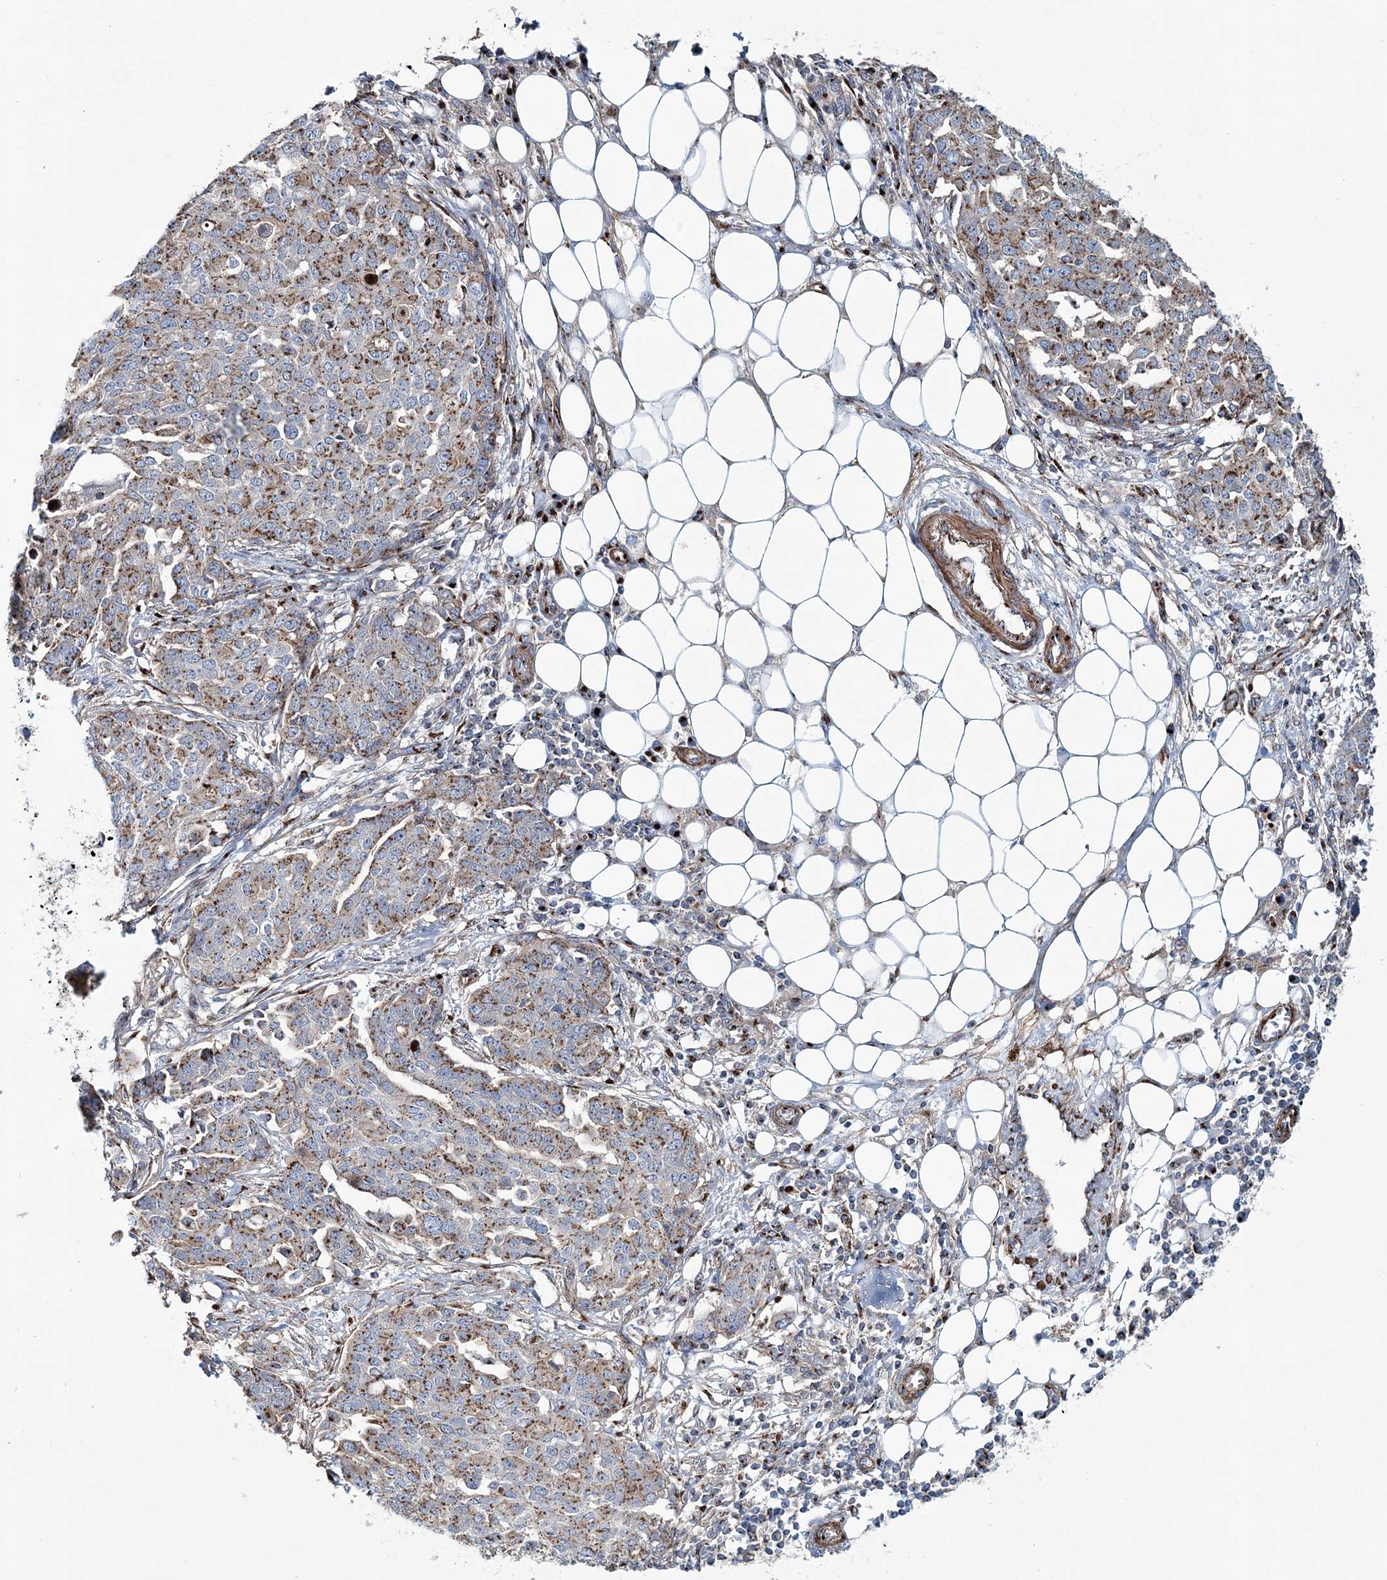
{"staining": {"intensity": "moderate", "quantity": ">75%", "location": "cytoplasmic/membranous"}, "tissue": "ovarian cancer", "cell_type": "Tumor cells", "image_type": "cancer", "snomed": [{"axis": "morphology", "description": "Cystadenocarcinoma, serous, NOS"}, {"axis": "topography", "description": "Soft tissue"}, {"axis": "topography", "description": "Ovary"}], "caption": "Tumor cells reveal medium levels of moderate cytoplasmic/membranous positivity in approximately >75% of cells in ovarian cancer (serous cystadenocarcinoma).", "gene": "MAN1A2", "patient": {"sex": "female", "age": 57}}